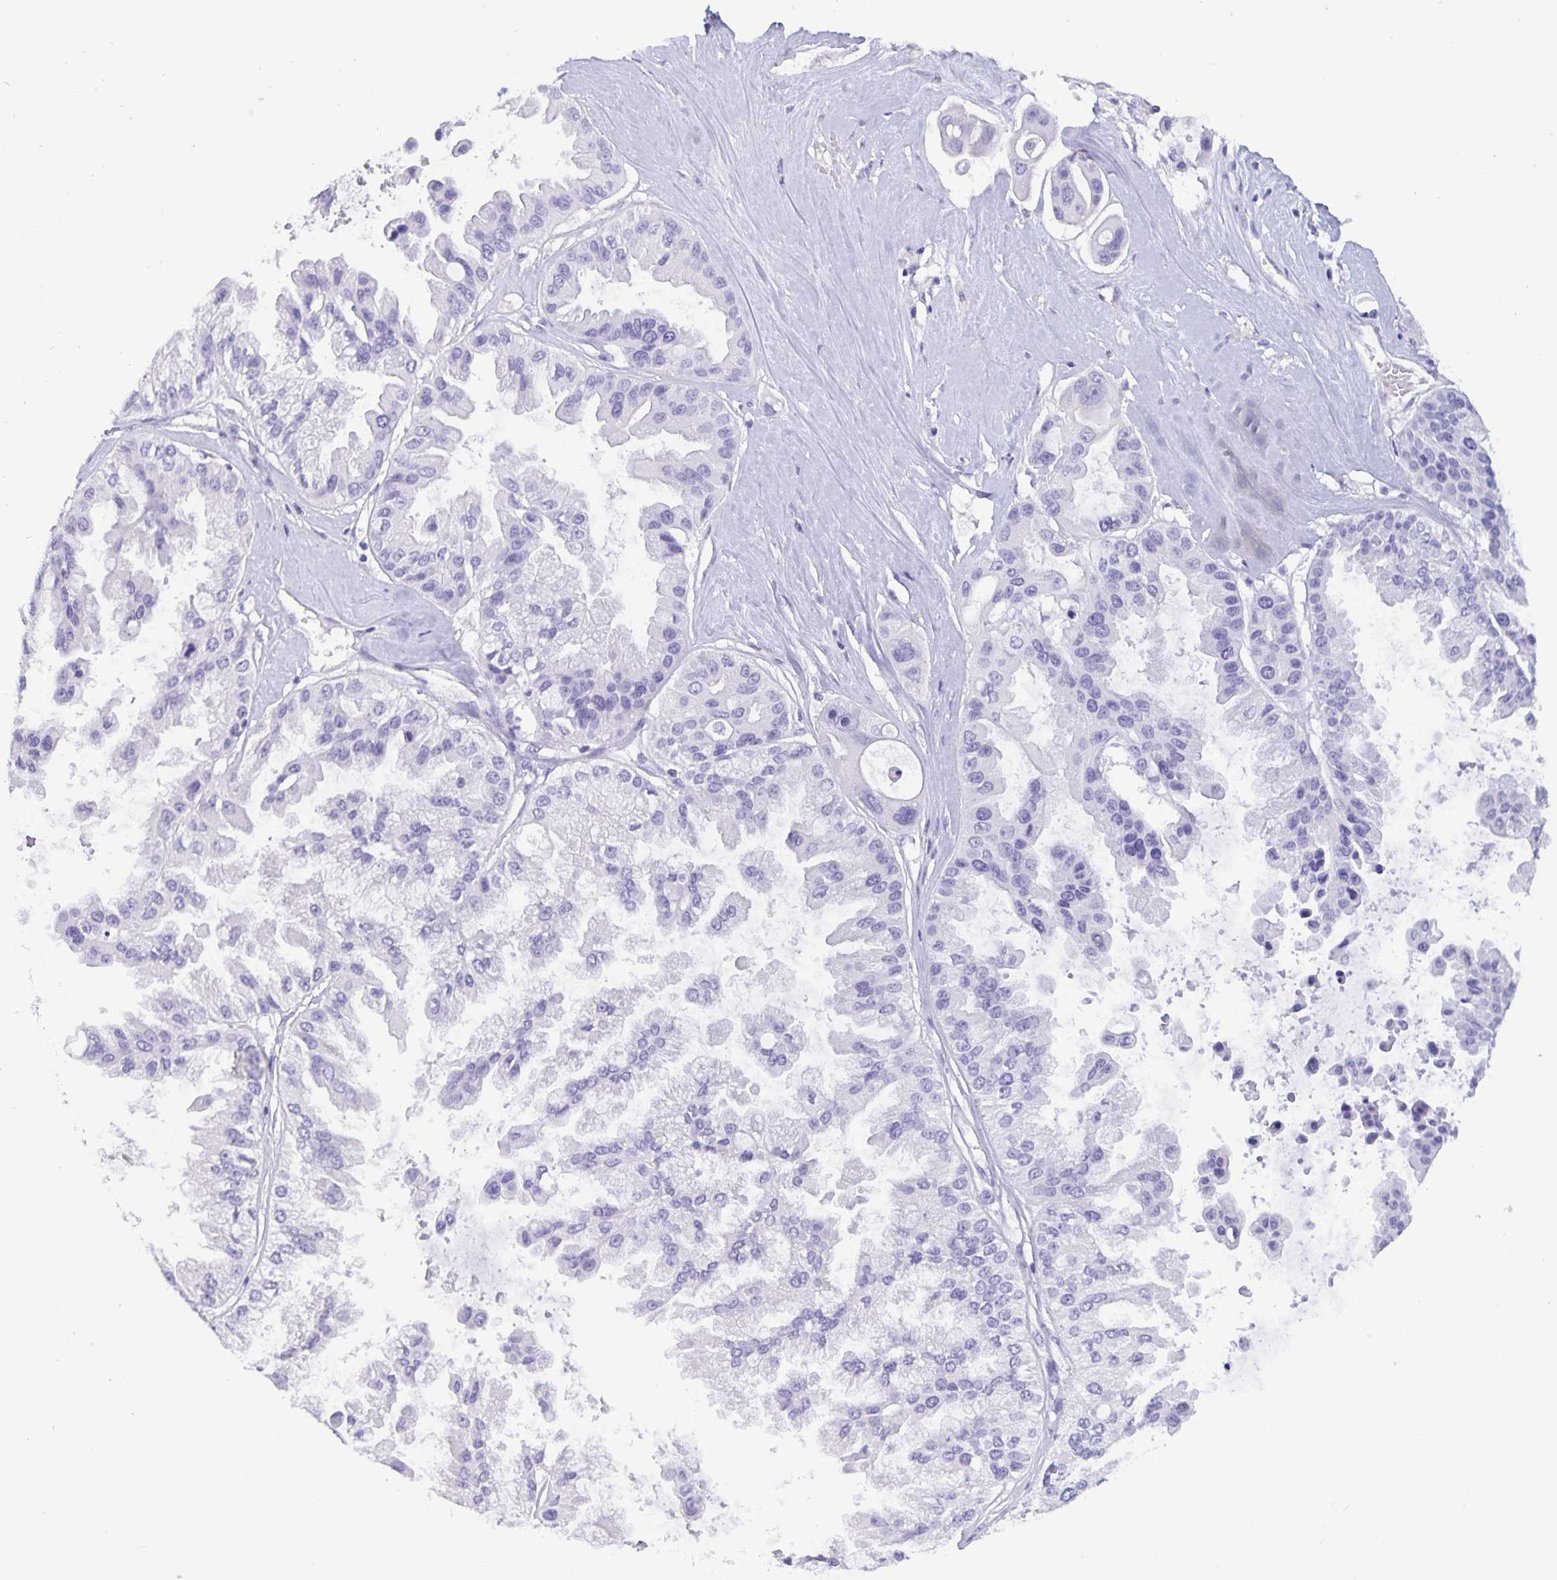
{"staining": {"intensity": "negative", "quantity": "none", "location": "none"}, "tissue": "ovarian cancer", "cell_type": "Tumor cells", "image_type": "cancer", "snomed": [{"axis": "morphology", "description": "Cystadenocarcinoma, serous, NOS"}, {"axis": "topography", "description": "Ovary"}], "caption": "Immunohistochemical staining of human ovarian cancer (serous cystadenocarcinoma) displays no significant positivity in tumor cells.", "gene": "BPIFA3", "patient": {"sex": "female", "age": 56}}